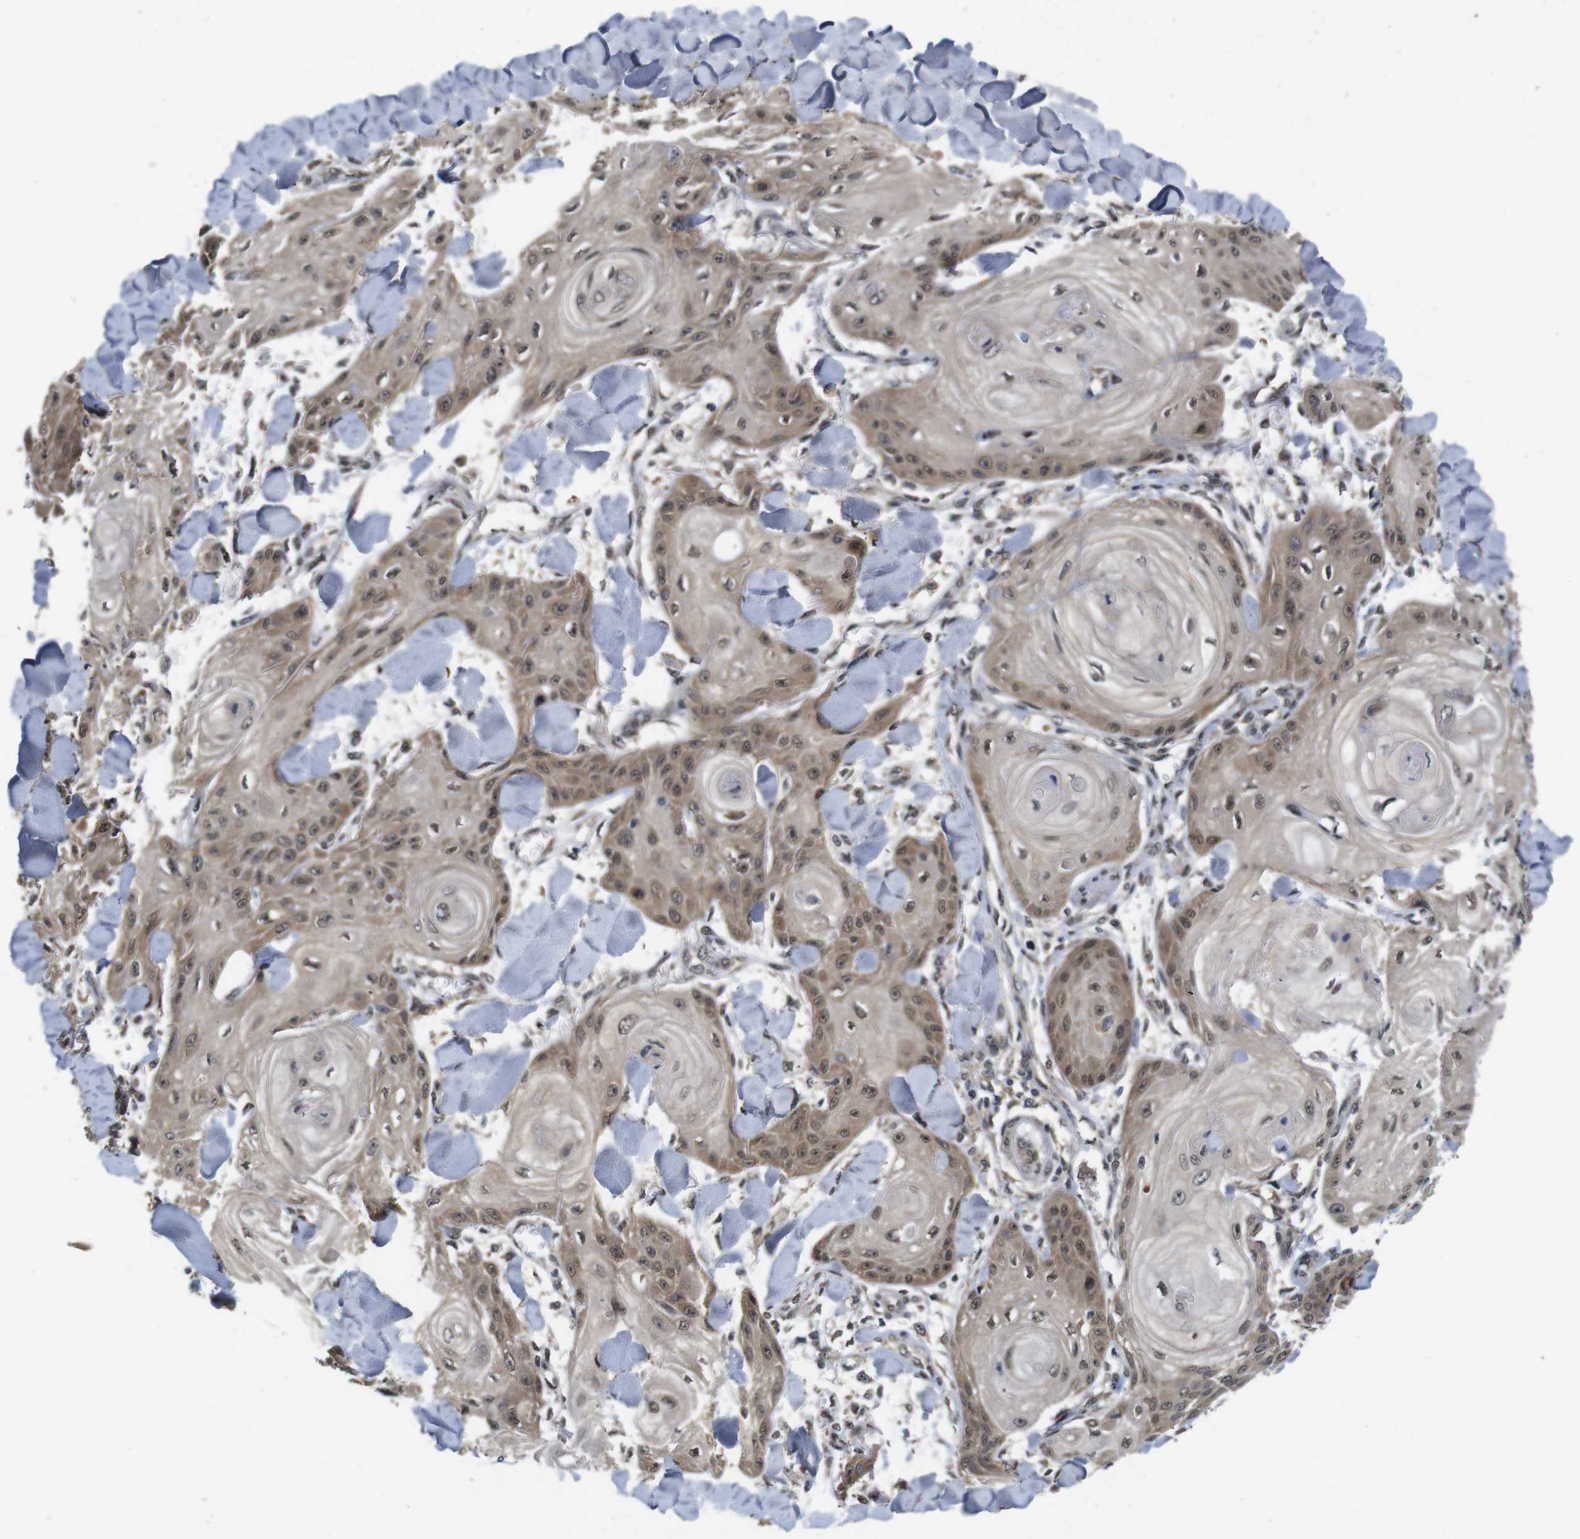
{"staining": {"intensity": "moderate", "quantity": ">75%", "location": "cytoplasmic/membranous,nuclear"}, "tissue": "skin cancer", "cell_type": "Tumor cells", "image_type": "cancer", "snomed": [{"axis": "morphology", "description": "Squamous cell carcinoma, NOS"}, {"axis": "topography", "description": "Skin"}], "caption": "A high-resolution image shows IHC staining of skin squamous cell carcinoma, which displays moderate cytoplasmic/membranous and nuclear positivity in about >75% of tumor cells. Using DAB (brown) and hematoxylin (blue) stains, captured at high magnification using brightfield microscopy.", "gene": "ZBTB46", "patient": {"sex": "male", "age": 74}}